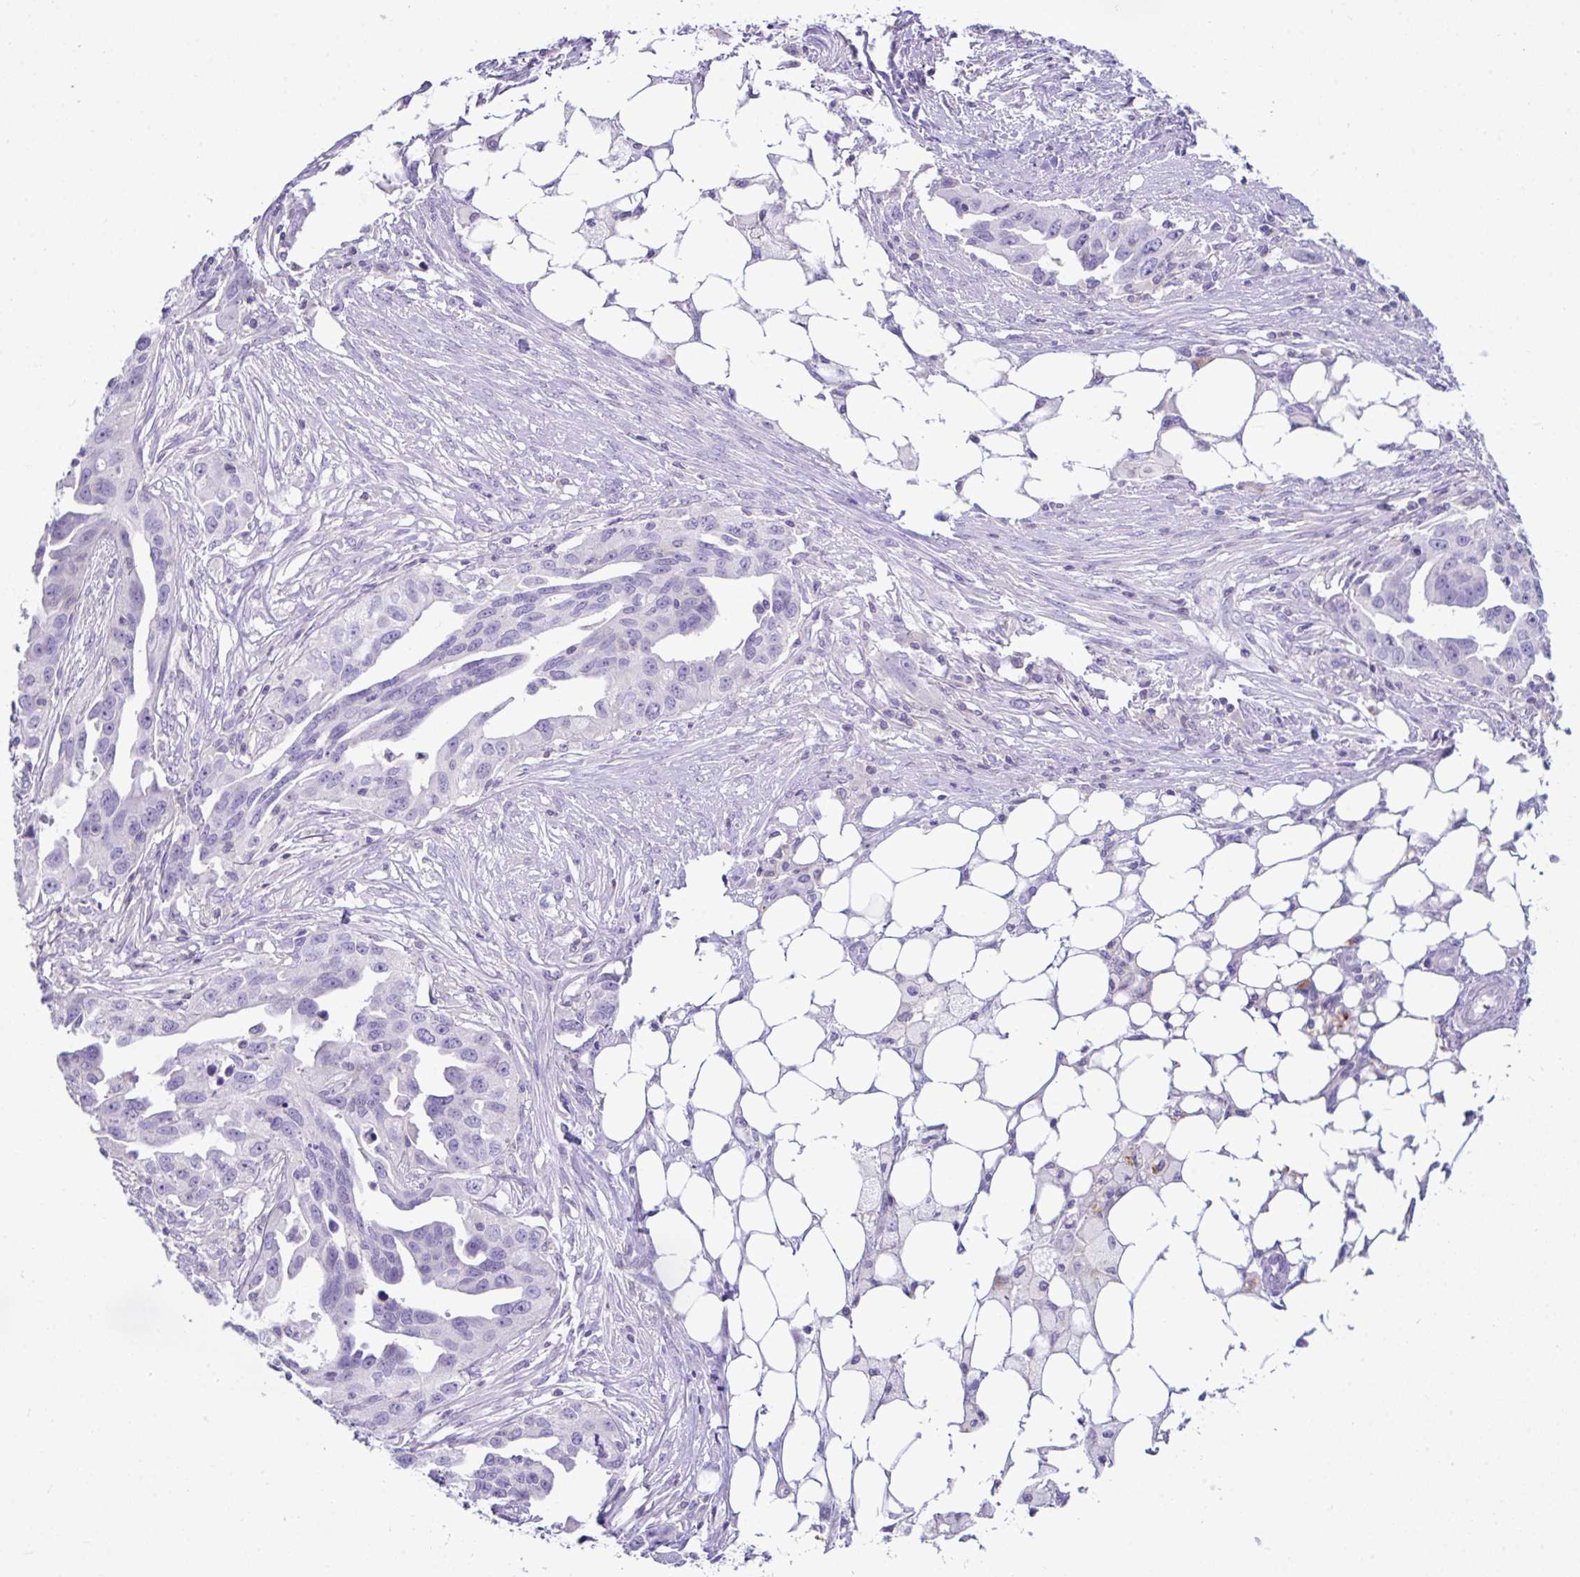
{"staining": {"intensity": "negative", "quantity": "none", "location": "none"}, "tissue": "ovarian cancer", "cell_type": "Tumor cells", "image_type": "cancer", "snomed": [{"axis": "morphology", "description": "Carcinoma, endometroid"}, {"axis": "morphology", "description": "Cystadenocarcinoma, serous, NOS"}, {"axis": "topography", "description": "Ovary"}], "caption": "IHC of human endometroid carcinoma (ovarian) shows no staining in tumor cells. (IHC, brightfield microscopy, high magnification).", "gene": "D2HGDH", "patient": {"sex": "female", "age": 45}}